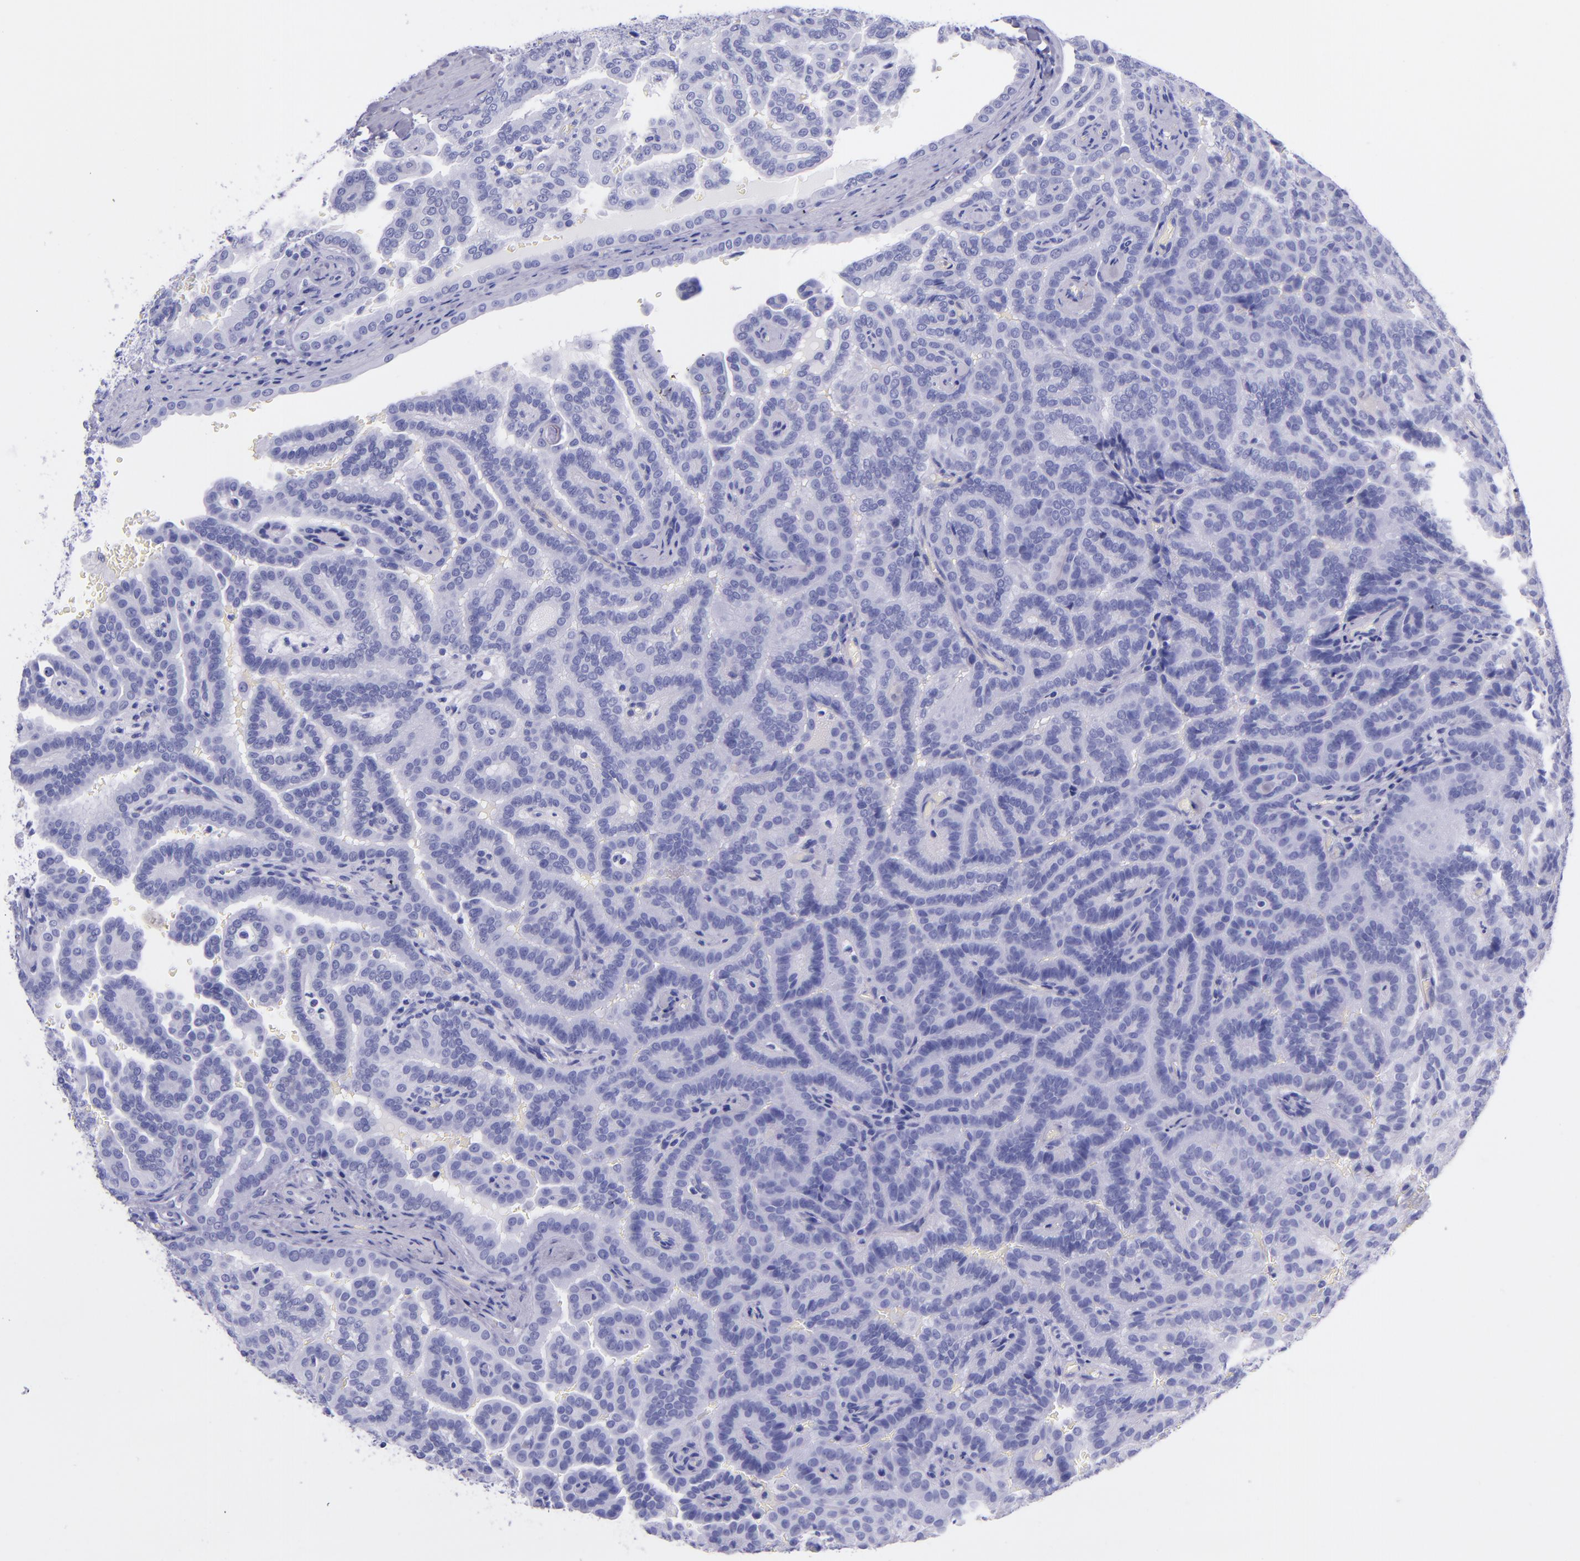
{"staining": {"intensity": "negative", "quantity": "none", "location": "none"}, "tissue": "renal cancer", "cell_type": "Tumor cells", "image_type": "cancer", "snomed": [{"axis": "morphology", "description": "Adenocarcinoma, NOS"}, {"axis": "topography", "description": "Kidney"}], "caption": "Human renal cancer (adenocarcinoma) stained for a protein using immunohistochemistry displays no positivity in tumor cells.", "gene": "LAG3", "patient": {"sex": "male", "age": 61}}